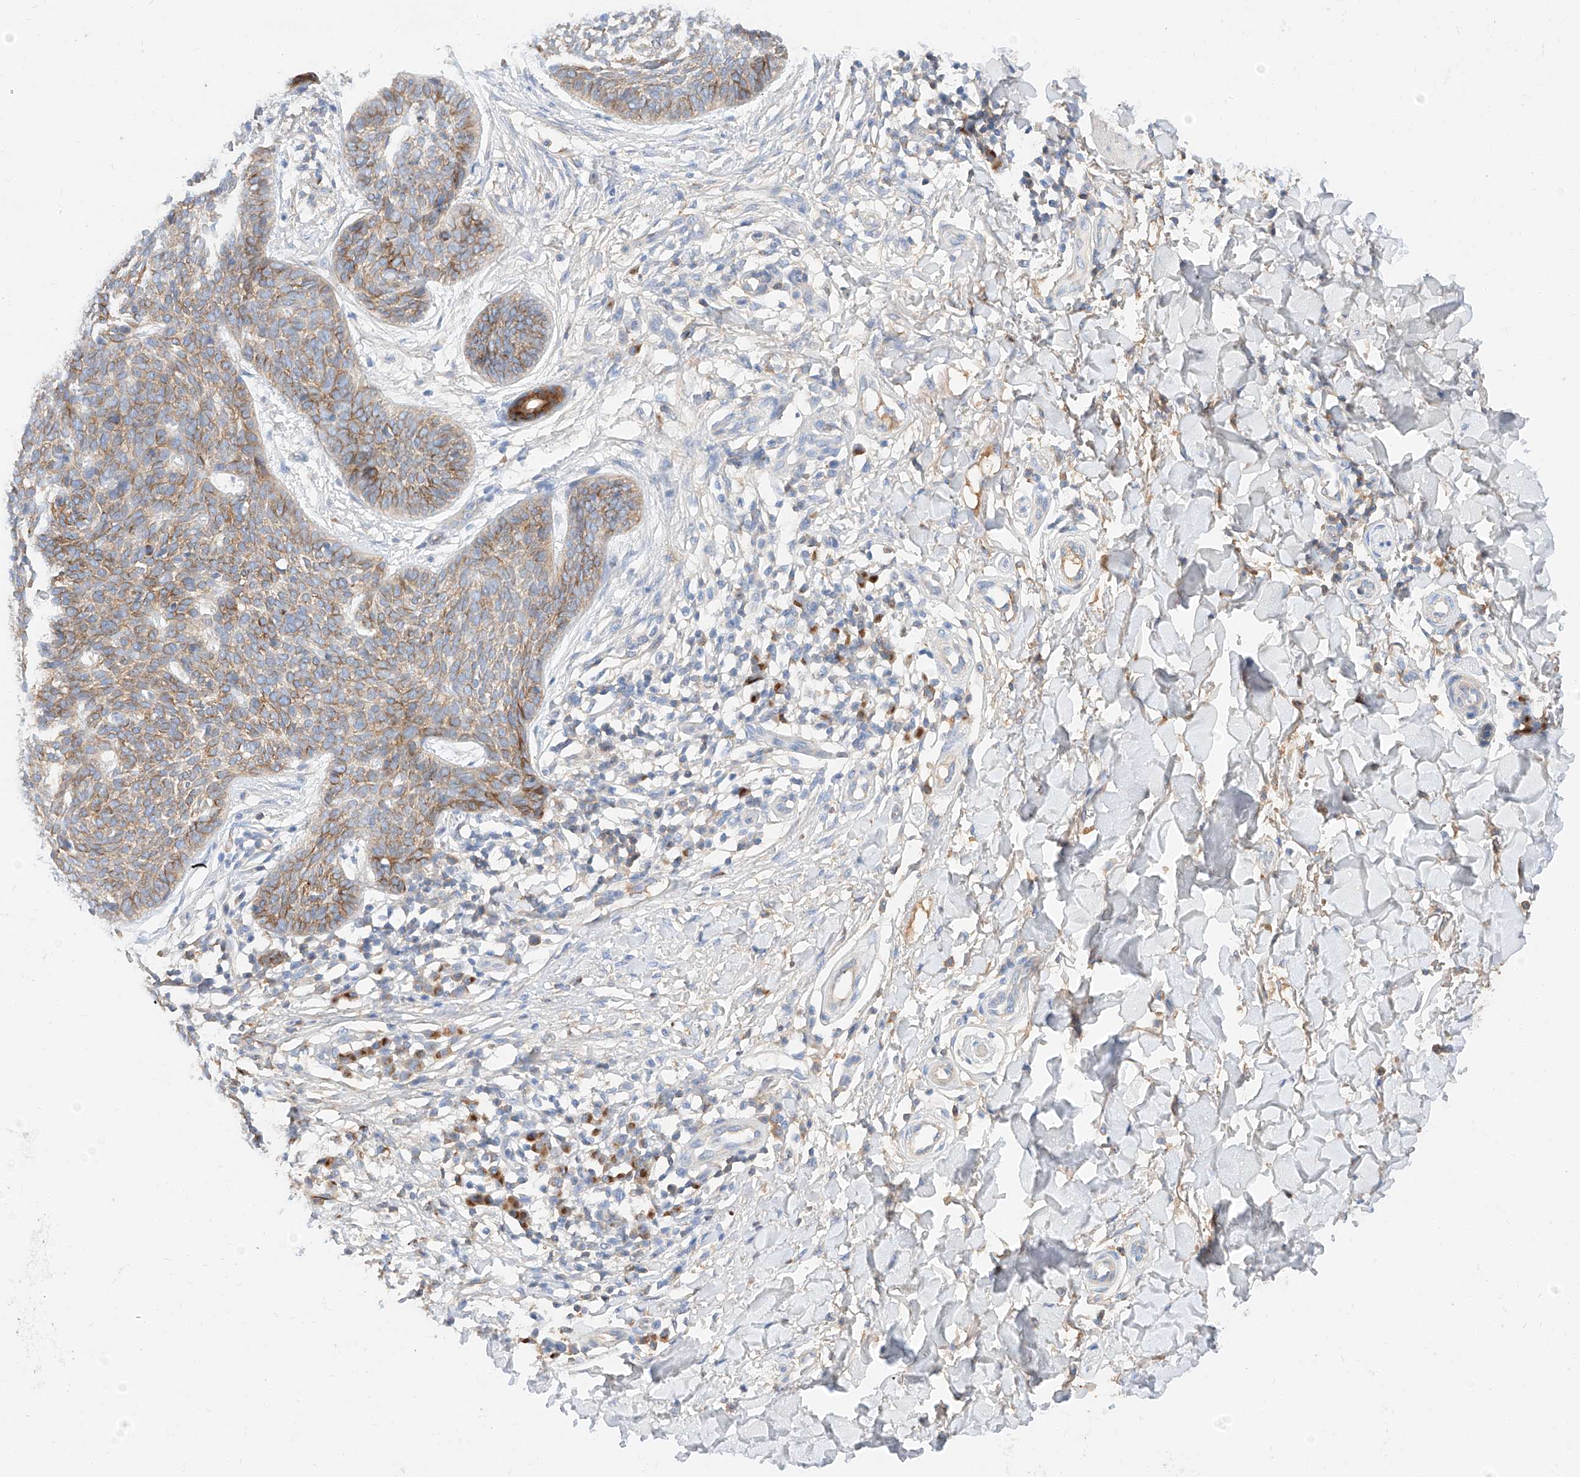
{"staining": {"intensity": "moderate", "quantity": ">75%", "location": "cytoplasmic/membranous"}, "tissue": "skin cancer", "cell_type": "Tumor cells", "image_type": "cancer", "snomed": [{"axis": "morphology", "description": "Basal cell carcinoma"}, {"axis": "topography", "description": "Skin"}], "caption": "Immunohistochemical staining of skin cancer shows medium levels of moderate cytoplasmic/membranous positivity in about >75% of tumor cells. (DAB (3,3'-diaminobenzidine) = brown stain, brightfield microscopy at high magnification).", "gene": "MAP7", "patient": {"sex": "female", "age": 64}}